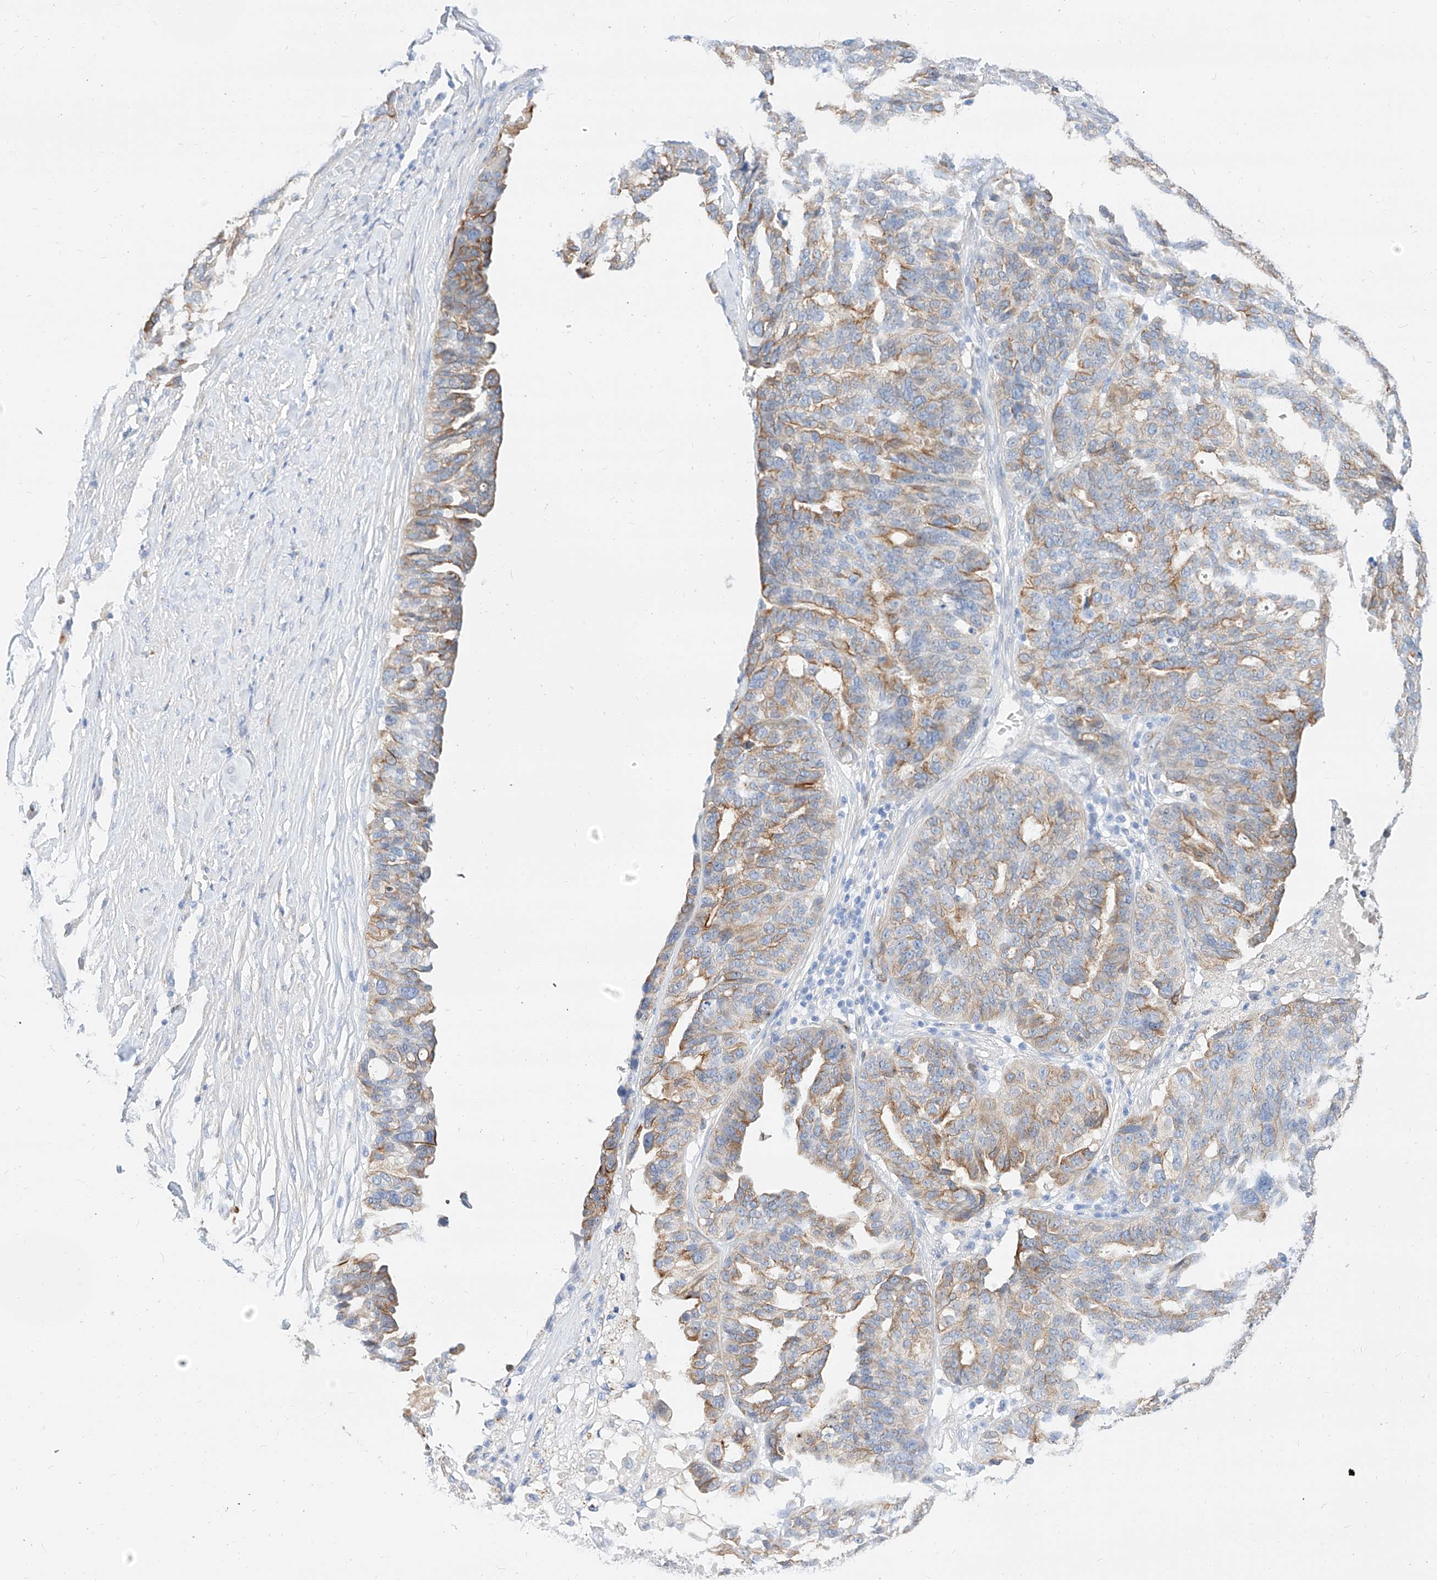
{"staining": {"intensity": "moderate", "quantity": "25%-75%", "location": "cytoplasmic/membranous"}, "tissue": "ovarian cancer", "cell_type": "Tumor cells", "image_type": "cancer", "snomed": [{"axis": "morphology", "description": "Cystadenocarcinoma, serous, NOS"}, {"axis": "topography", "description": "Ovary"}], "caption": "Protein expression by immunohistochemistry demonstrates moderate cytoplasmic/membranous staining in about 25%-75% of tumor cells in ovarian serous cystadenocarcinoma. Nuclei are stained in blue.", "gene": "MAP7", "patient": {"sex": "female", "age": 59}}